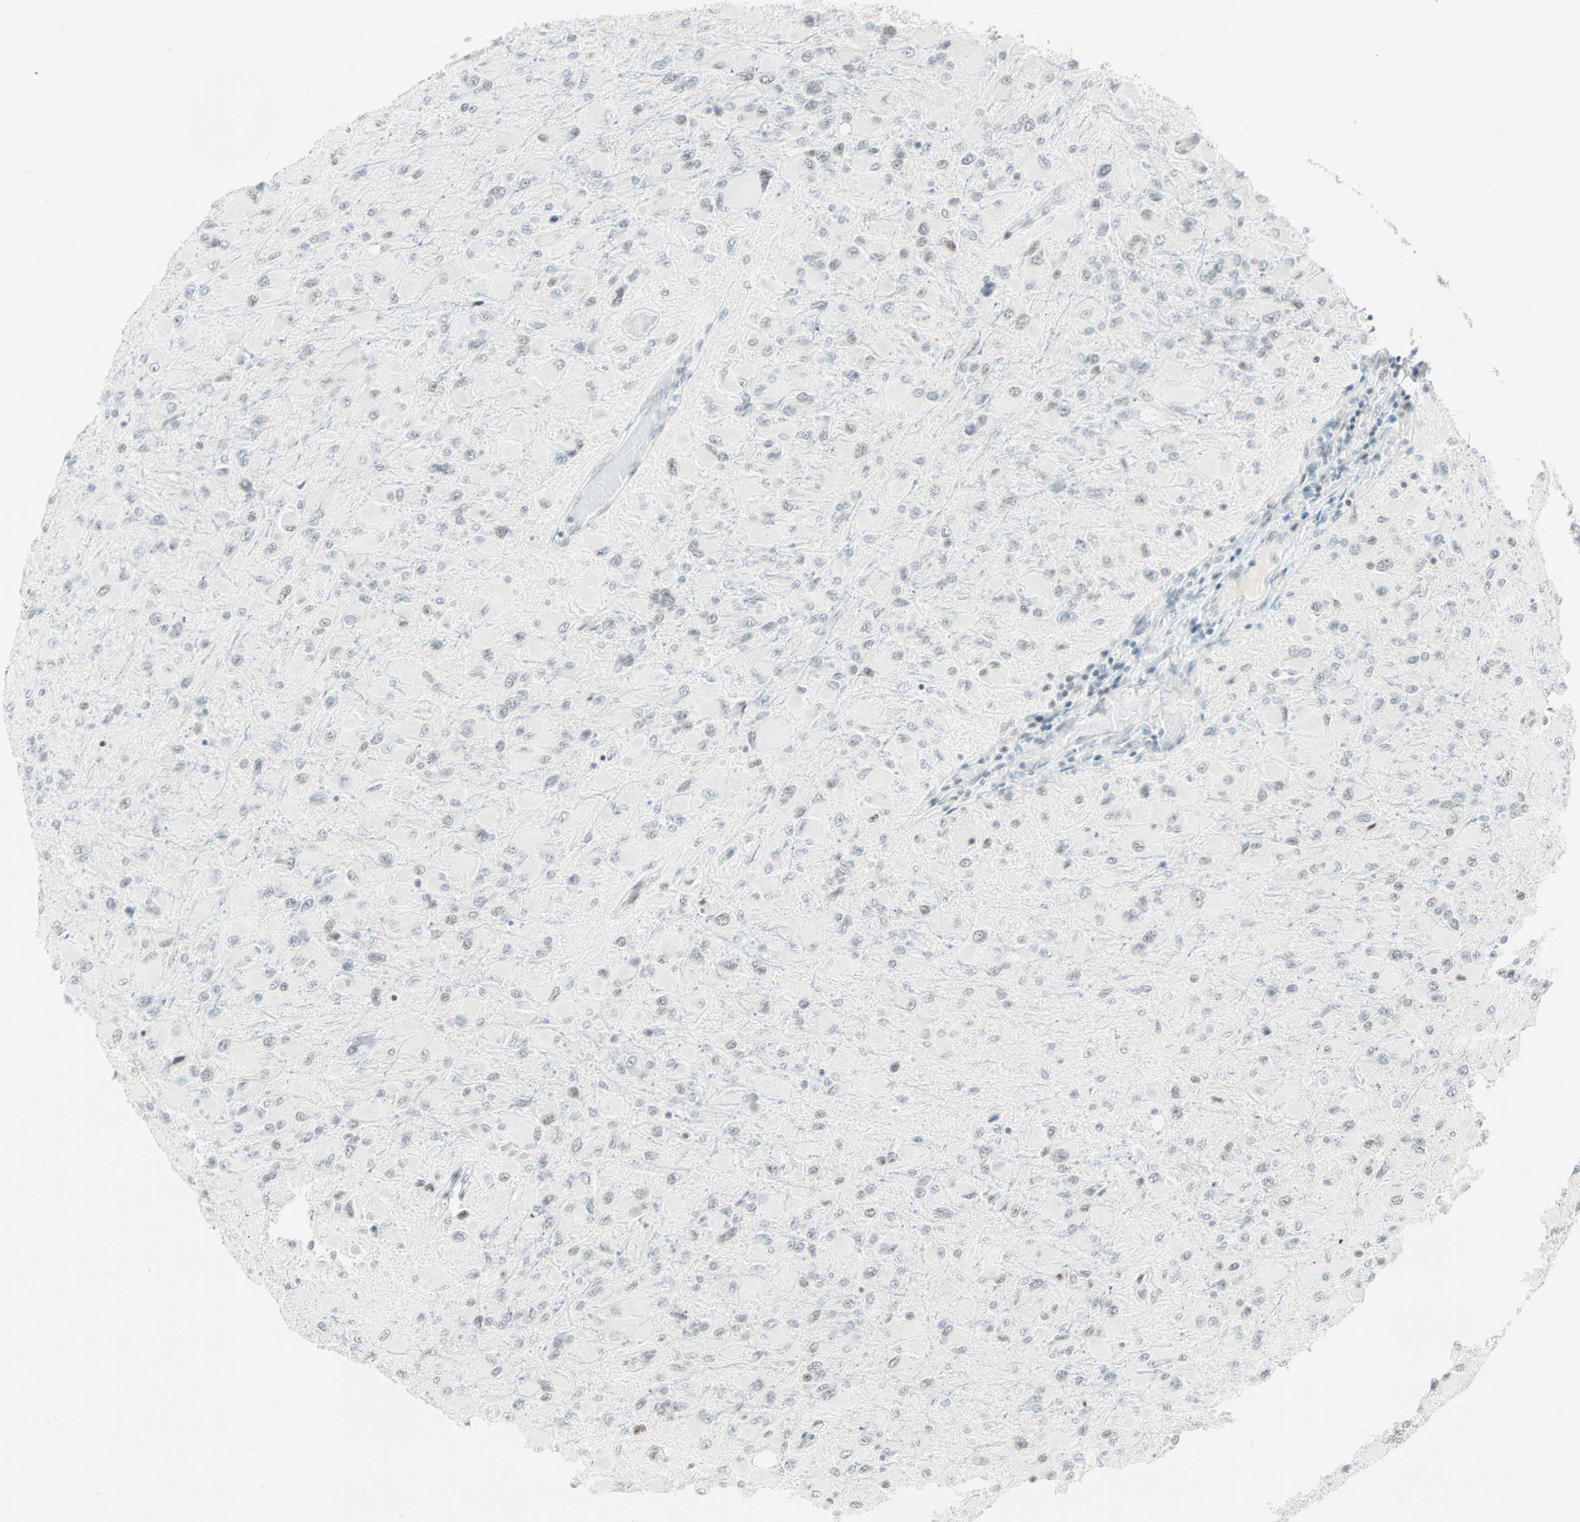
{"staining": {"intensity": "negative", "quantity": "none", "location": "none"}, "tissue": "glioma", "cell_type": "Tumor cells", "image_type": "cancer", "snomed": [{"axis": "morphology", "description": "Glioma, malignant, High grade"}, {"axis": "topography", "description": "Cerebral cortex"}], "caption": "The immunohistochemistry histopathology image has no significant expression in tumor cells of glioma tissue.", "gene": "PKNOX1", "patient": {"sex": "female", "age": 36}}